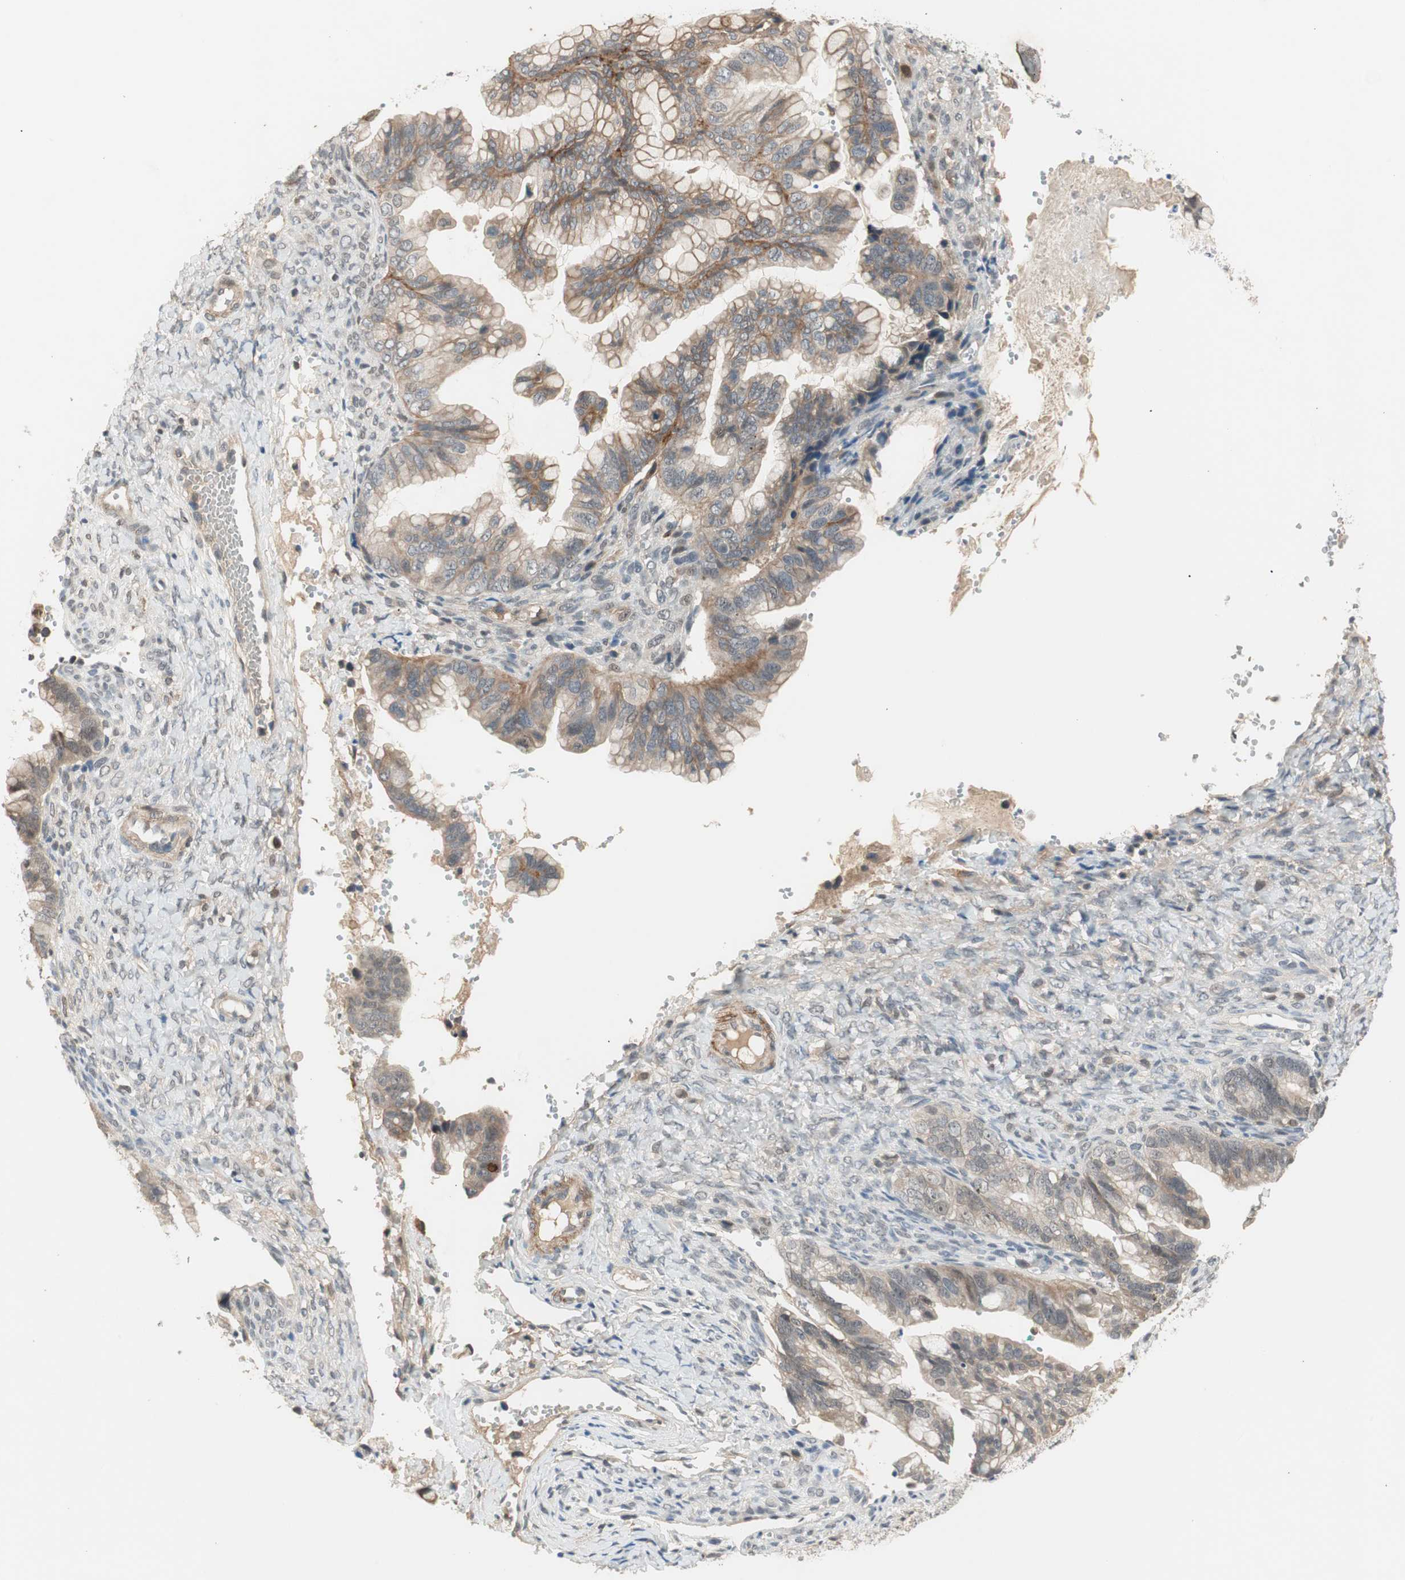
{"staining": {"intensity": "moderate", "quantity": "25%-75%", "location": "cytoplasmic/membranous"}, "tissue": "ovarian cancer", "cell_type": "Tumor cells", "image_type": "cancer", "snomed": [{"axis": "morphology", "description": "Cystadenocarcinoma, mucinous, NOS"}, {"axis": "topography", "description": "Ovary"}], "caption": "Tumor cells demonstrate medium levels of moderate cytoplasmic/membranous expression in about 25%-75% of cells in human ovarian cancer.", "gene": "RNGTT", "patient": {"sex": "female", "age": 36}}